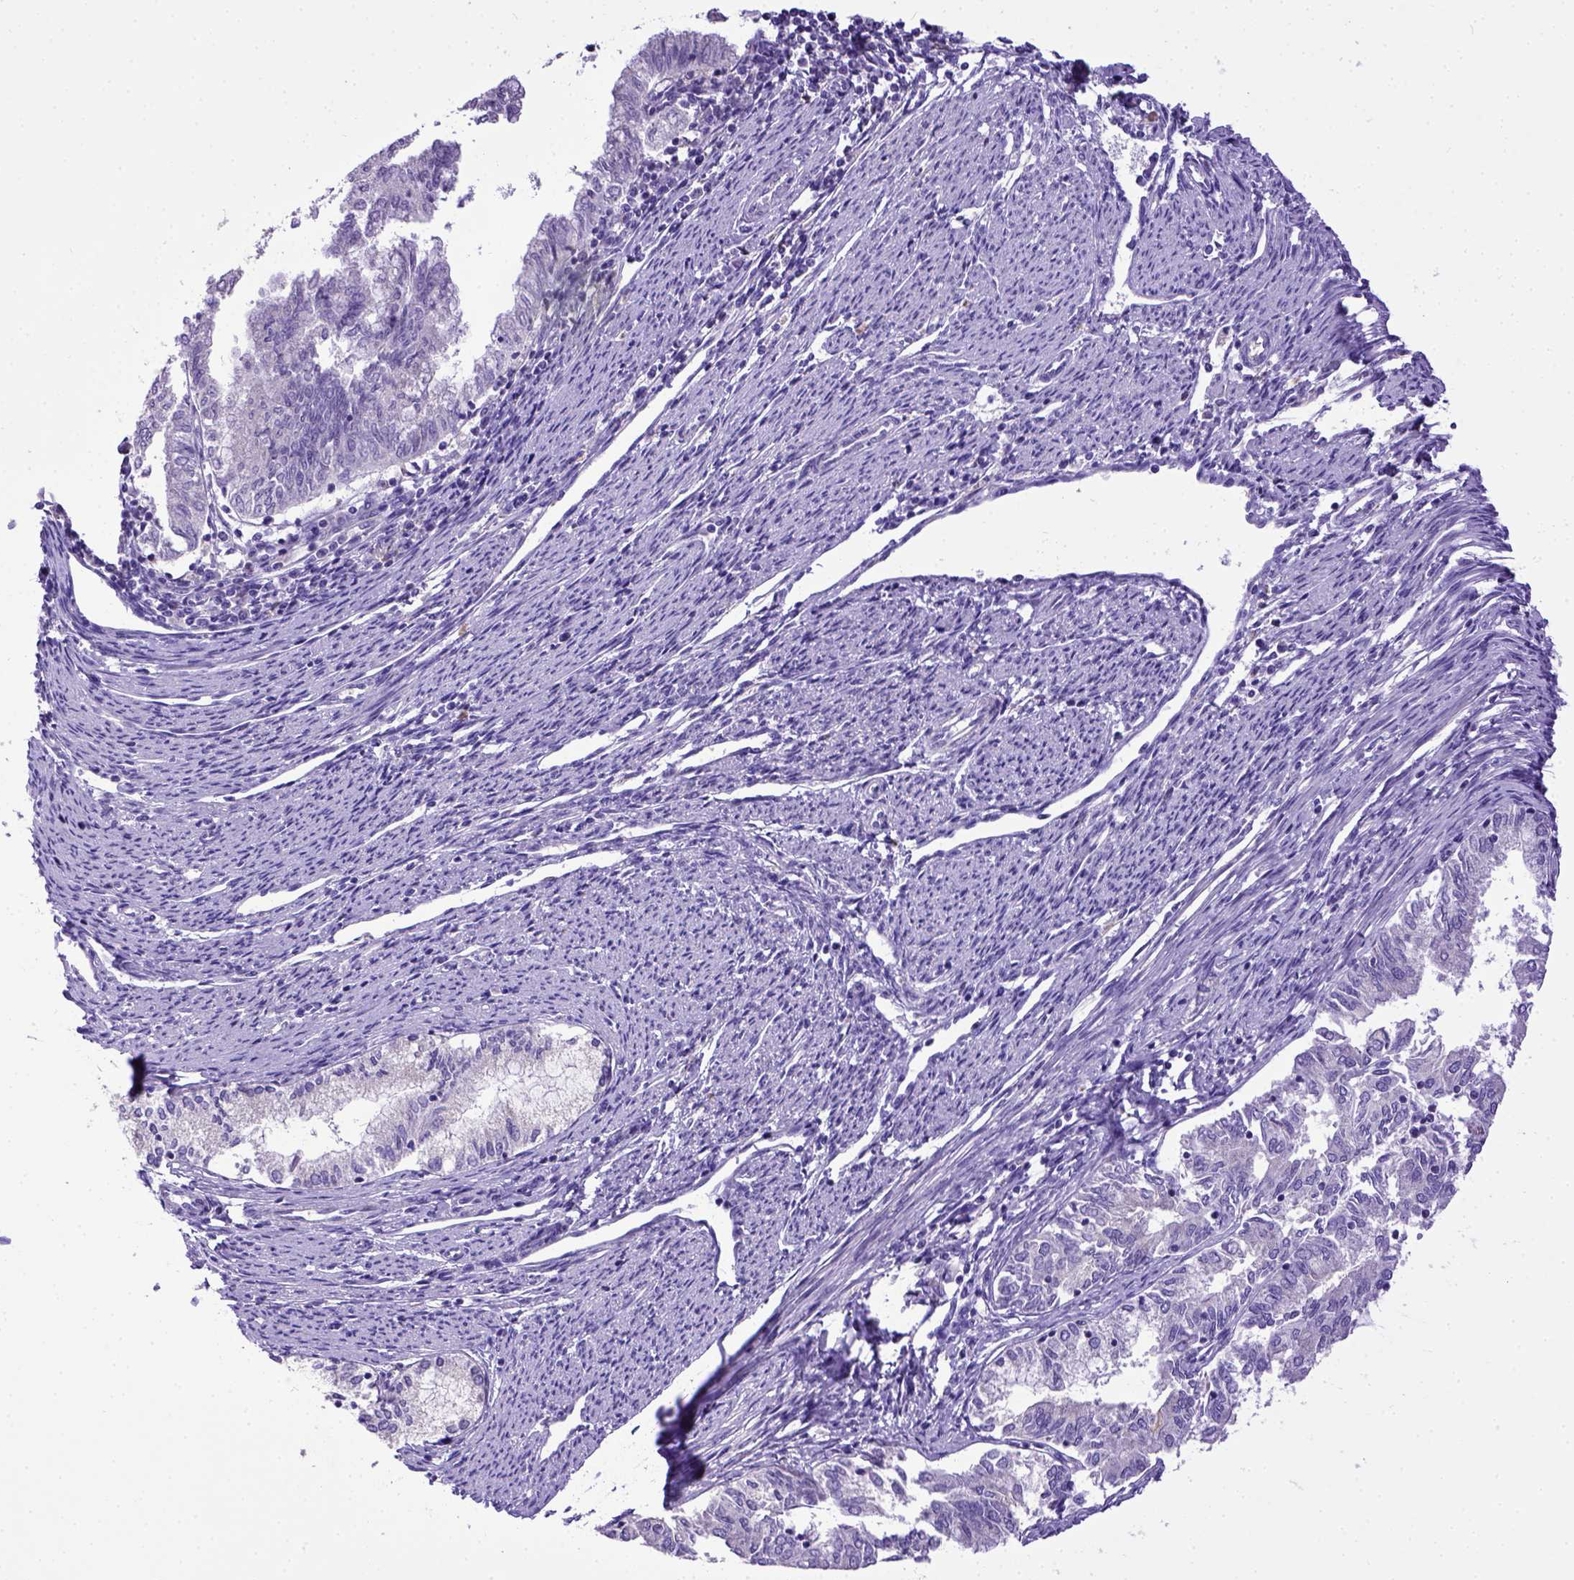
{"staining": {"intensity": "negative", "quantity": "none", "location": "none"}, "tissue": "endometrial cancer", "cell_type": "Tumor cells", "image_type": "cancer", "snomed": [{"axis": "morphology", "description": "Adenocarcinoma, NOS"}, {"axis": "topography", "description": "Endometrium"}], "caption": "Endometrial cancer was stained to show a protein in brown. There is no significant staining in tumor cells.", "gene": "SPEF1", "patient": {"sex": "female", "age": 79}}